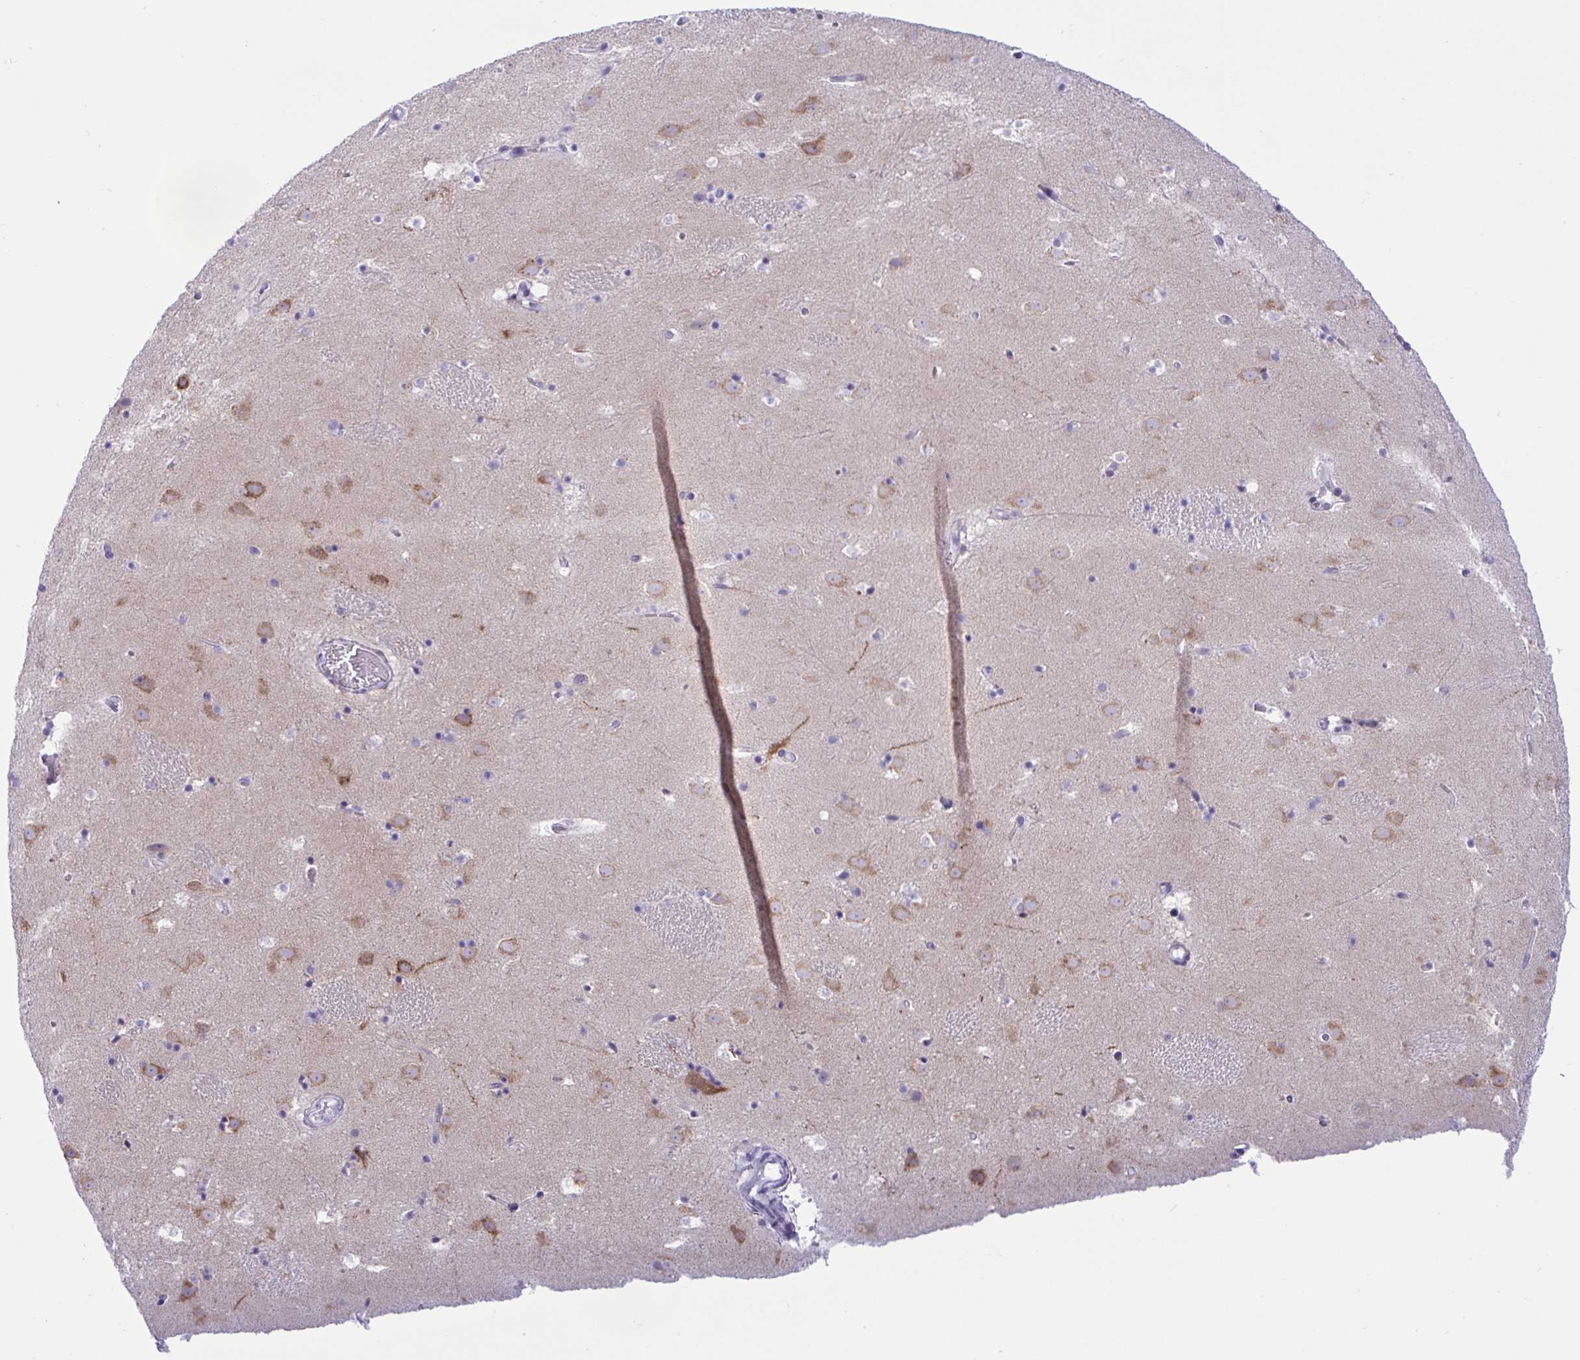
{"staining": {"intensity": "negative", "quantity": "none", "location": "none"}, "tissue": "caudate", "cell_type": "Glial cells", "image_type": "normal", "snomed": [{"axis": "morphology", "description": "Normal tissue, NOS"}, {"axis": "topography", "description": "Lateral ventricle wall"}], "caption": "This is an immunohistochemistry micrograph of unremarkable human caudate. There is no staining in glial cells.", "gene": "SREBF1", "patient": {"sex": "male", "age": 37}}